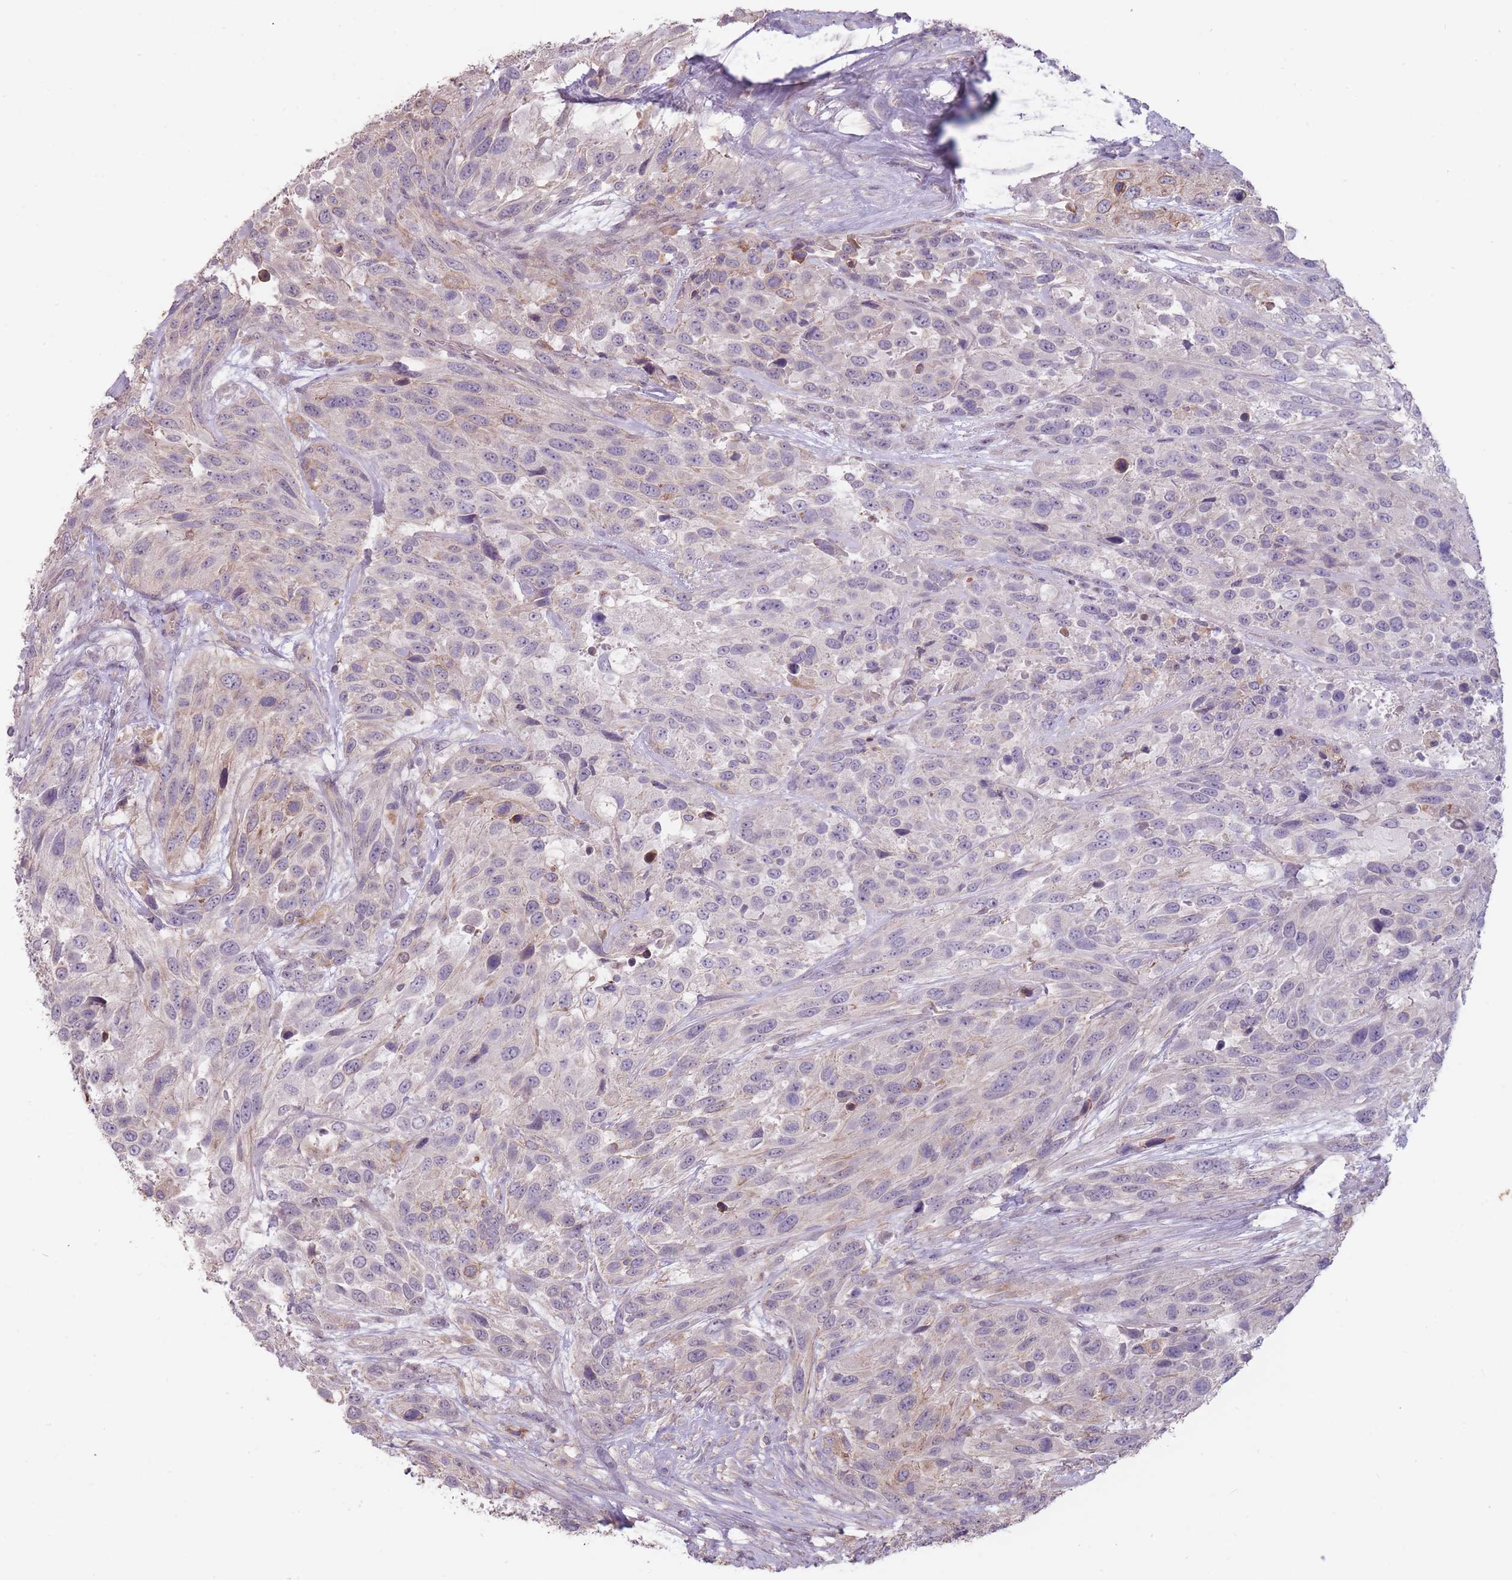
{"staining": {"intensity": "negative", "quantity": "none", "location": "none"}, "tissue": "urothelial cancer", "cell_type": "Tumor cells", "image_type": "cancer", "snomed": [{"axis": "morphology", "description": "Urothelial carcinoma, High grade"}, {"axis": "topography", "description": "Urinary bladder"}], "caption": "Immunohistochemistry image of neoplastic tissue: human urothelial carcinoma (high-grade) stained with DAB shows no significant protein staining in tumor cells.", "gene": "TET3", "patient": {"sex": "female", "age": 70}}